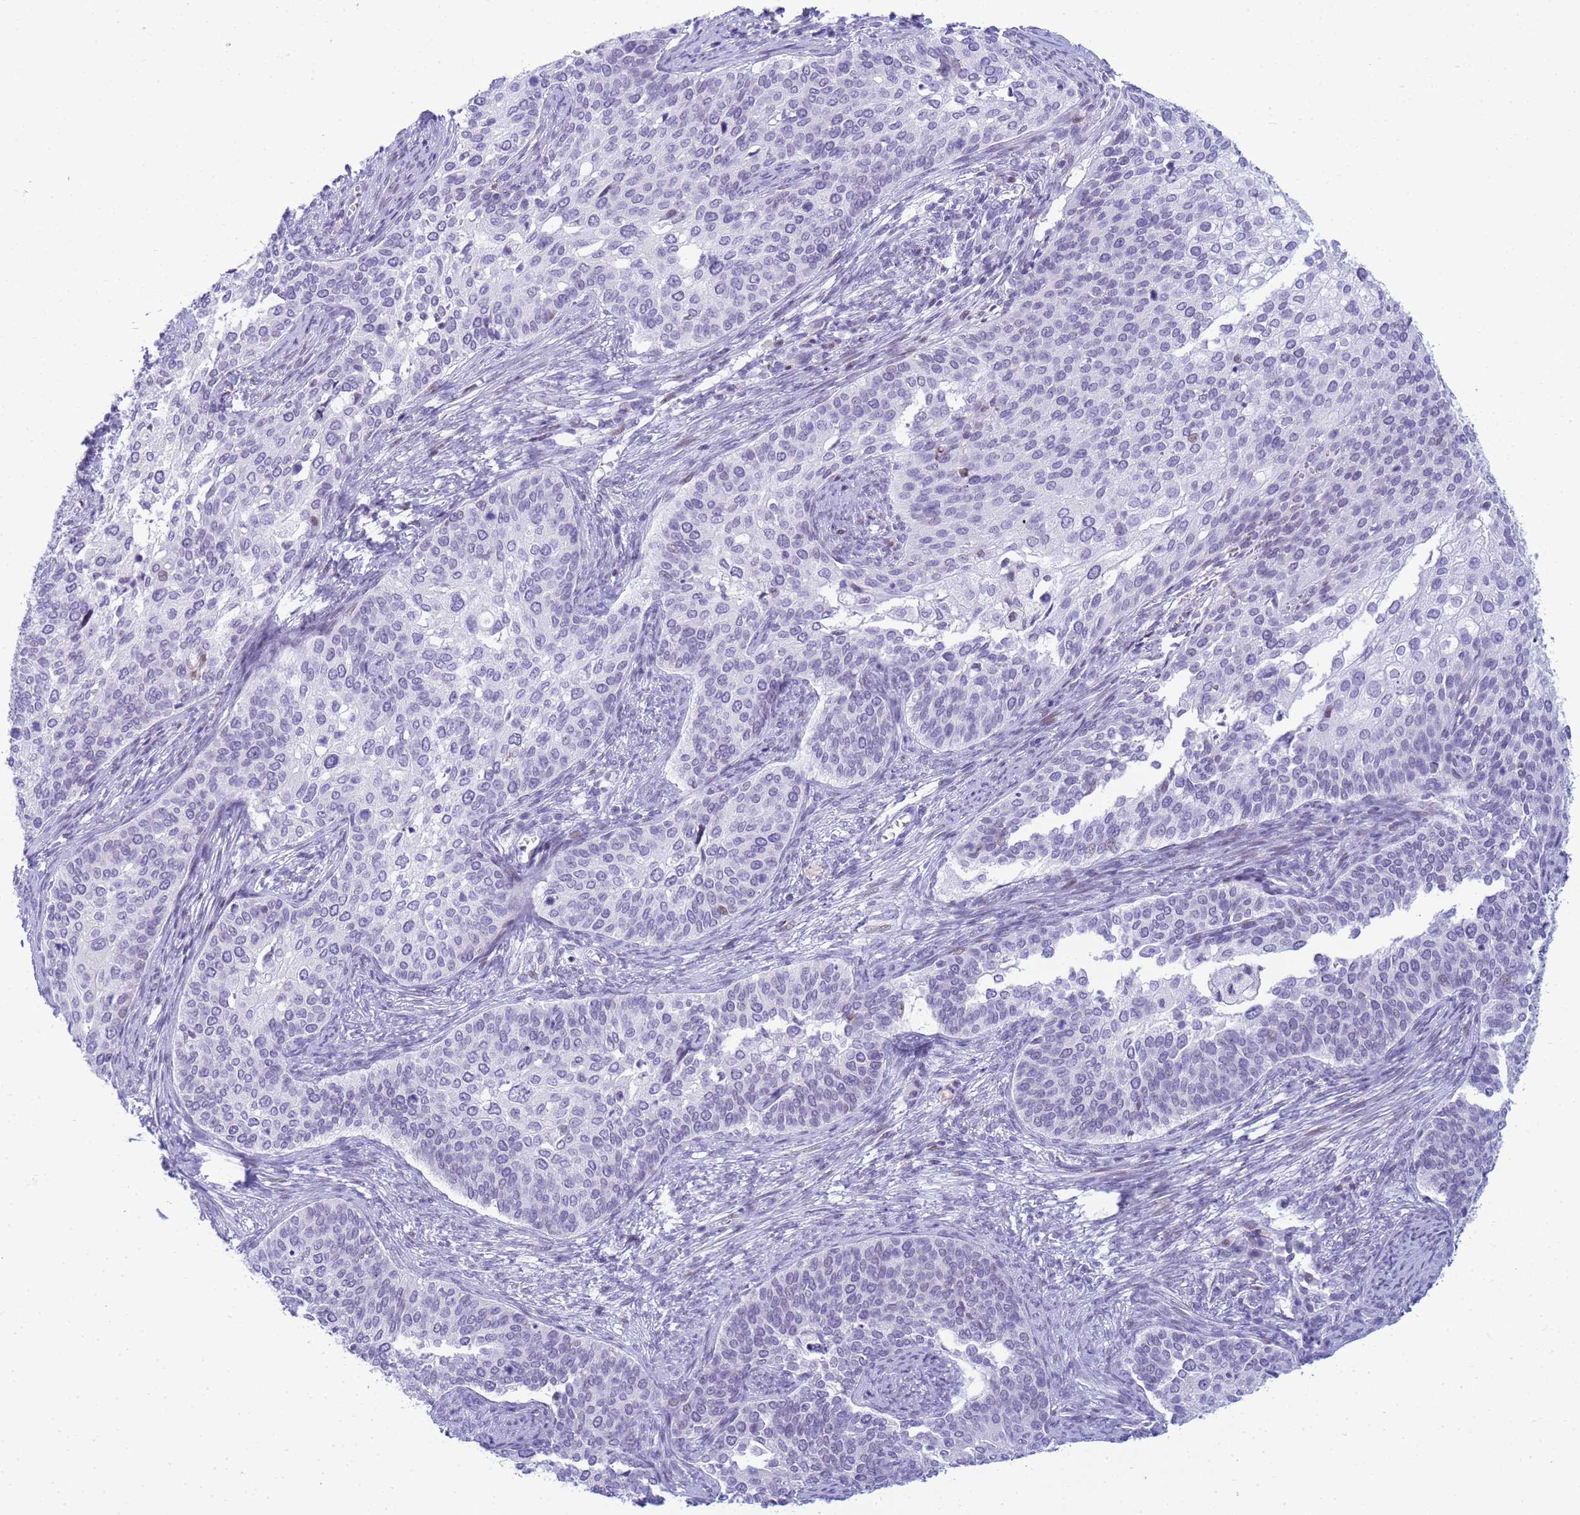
{"staining": {"intensity": "negative", "quantity": "none", "location": "none"}, "tissue": "cervical cancer", "cell_type": "Tumor cells", "image_type": "cancer", "snomed": [{"axis": "morphology", "description": "Squamous cell carcinoma, NOS"}, {"axis": "topography", "description": "Cervix"}], "caption": "Histopathology image shows no significant protein positivity in tumor cells of cervical squamous cell carcinoma.", "gene": "SNX20", "patient": {"sex": "female", "age": 44}}